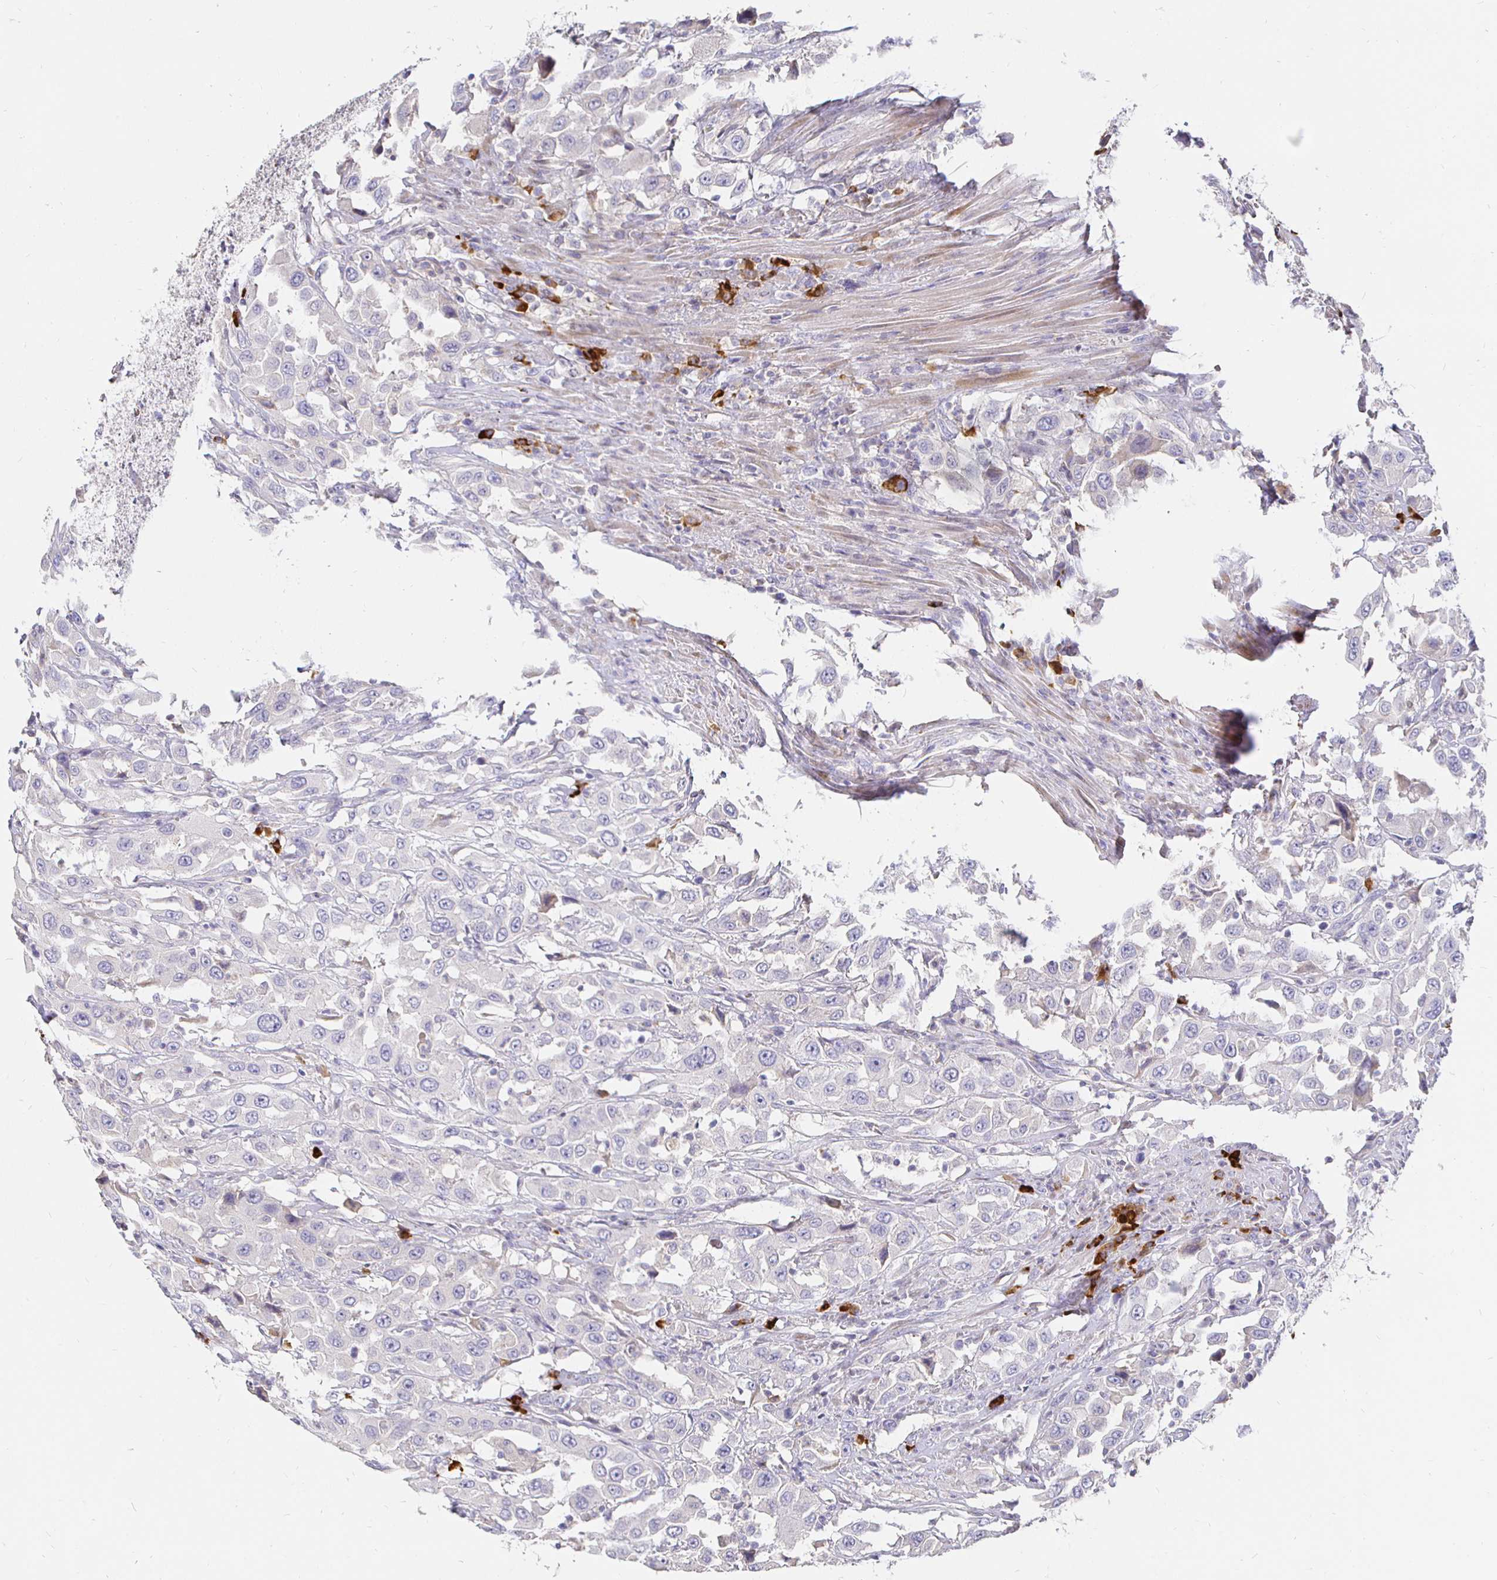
{"staining": {"intensity": "negative", "quantity": "none", "location": "none"}, "tissue": "urothelial cancer", "cell_type": "Tumor cells", "image_type": "cancer", "snomed": [{"axis": "morphology", "description": "Urothelial carcinoma, High grade"}, {"axis": "topography", "description": "Urinary bladder"}], "caption": "This is a image of IHC staining of urothelial cancer, which shows no staining in tumor cells.", "gene": "CXCR3", "patient": {"sex": "male", "age": 61}}